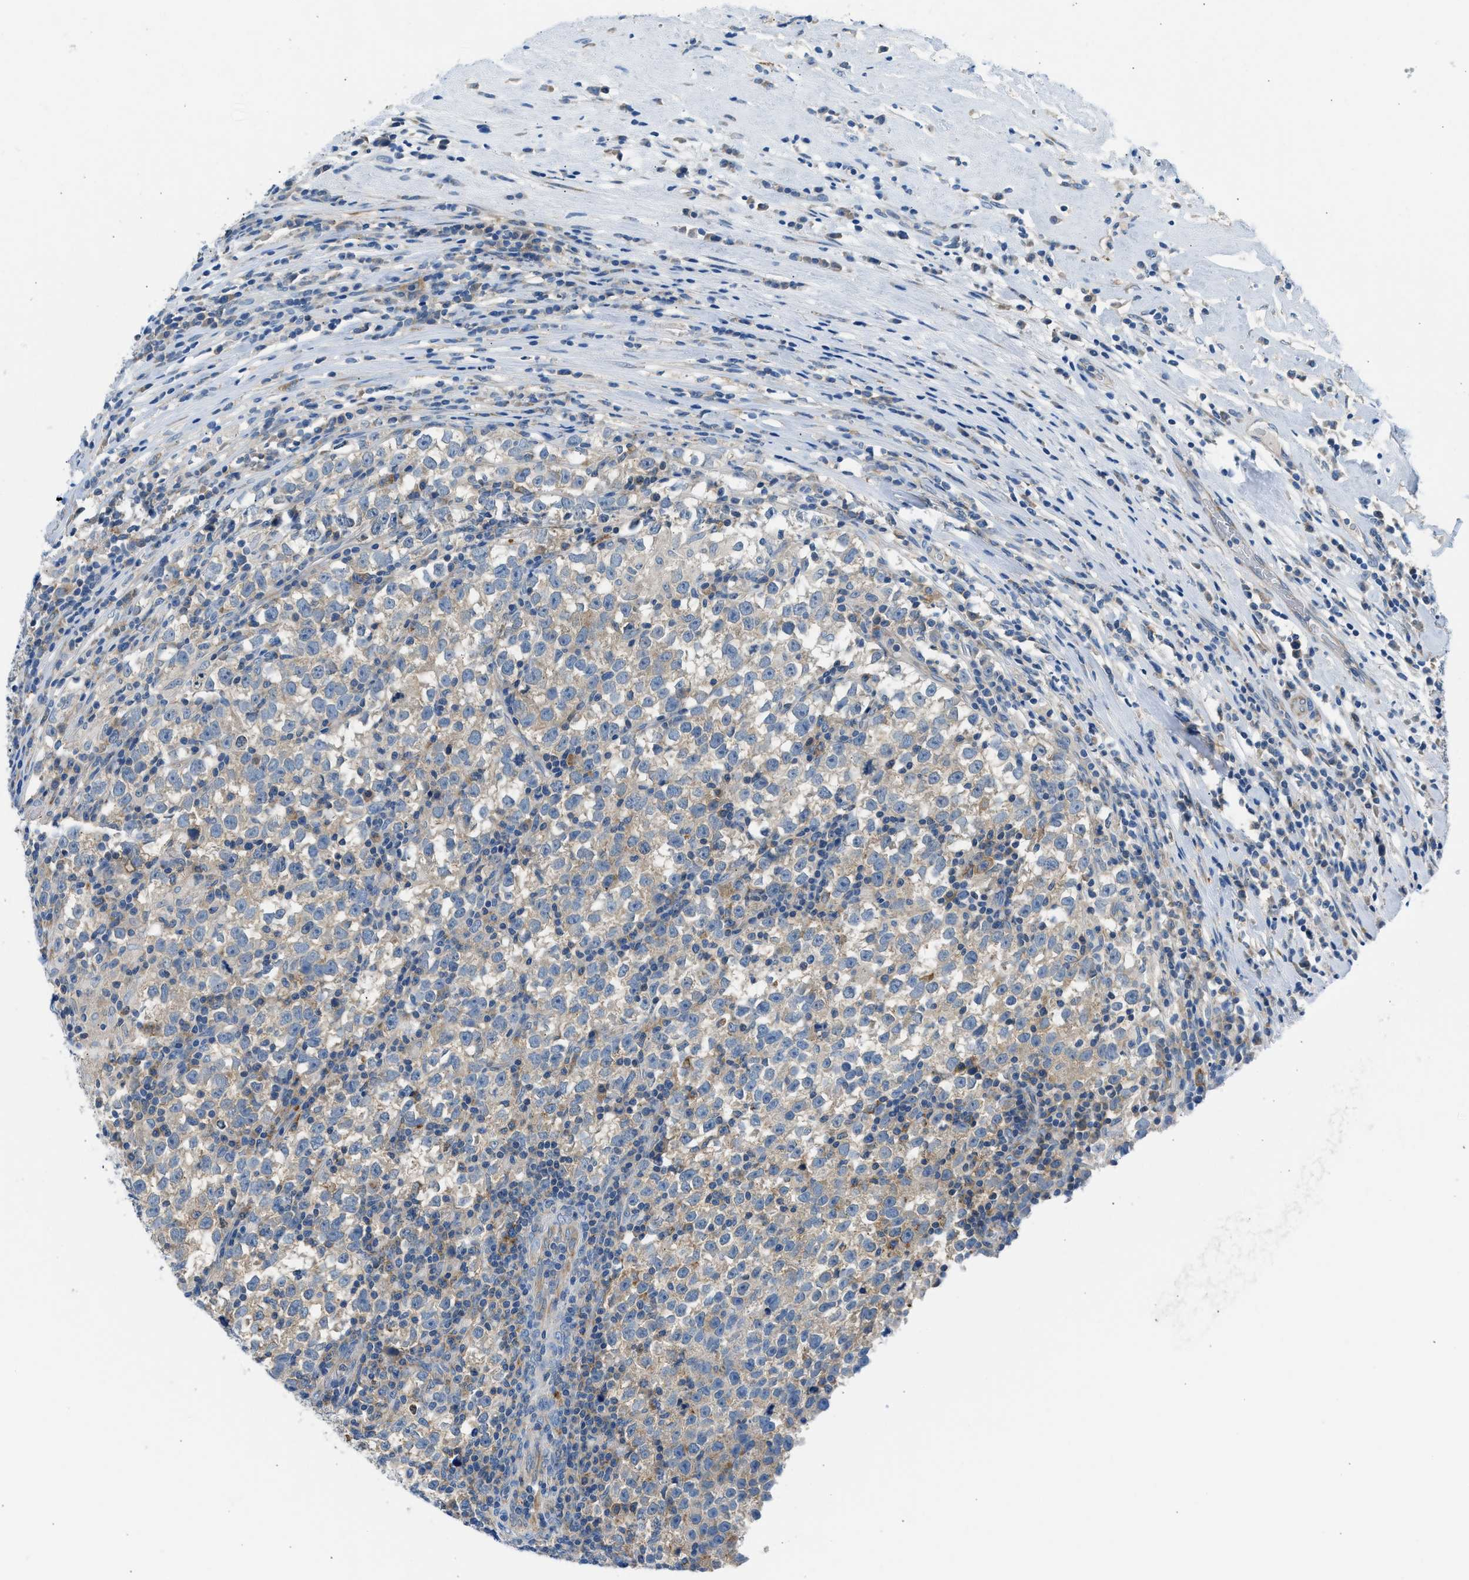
{"staining": {"intensity": "weak", "quantity": ">75%", "location": "cytoplasmic/membranous"}, "tissue": "testis cancer", "cell_type": "Tumor cells", "image_type": "cancer", "snomed": [{"axis": "morphology", "description": "Normal tissue, NOS"}, {"axis": "morphology", "description": "Seminoma, NOS"}, {"axis": "topography", "description": "Testis"}], "caption": "Immunohistochemistry of human testis cancer reveals low levels of weak cytoplasmic/membranous expression in about >75% of tumor cells.", "gene": "BNC2", "patient": {"sex": "male", "age": 43}}